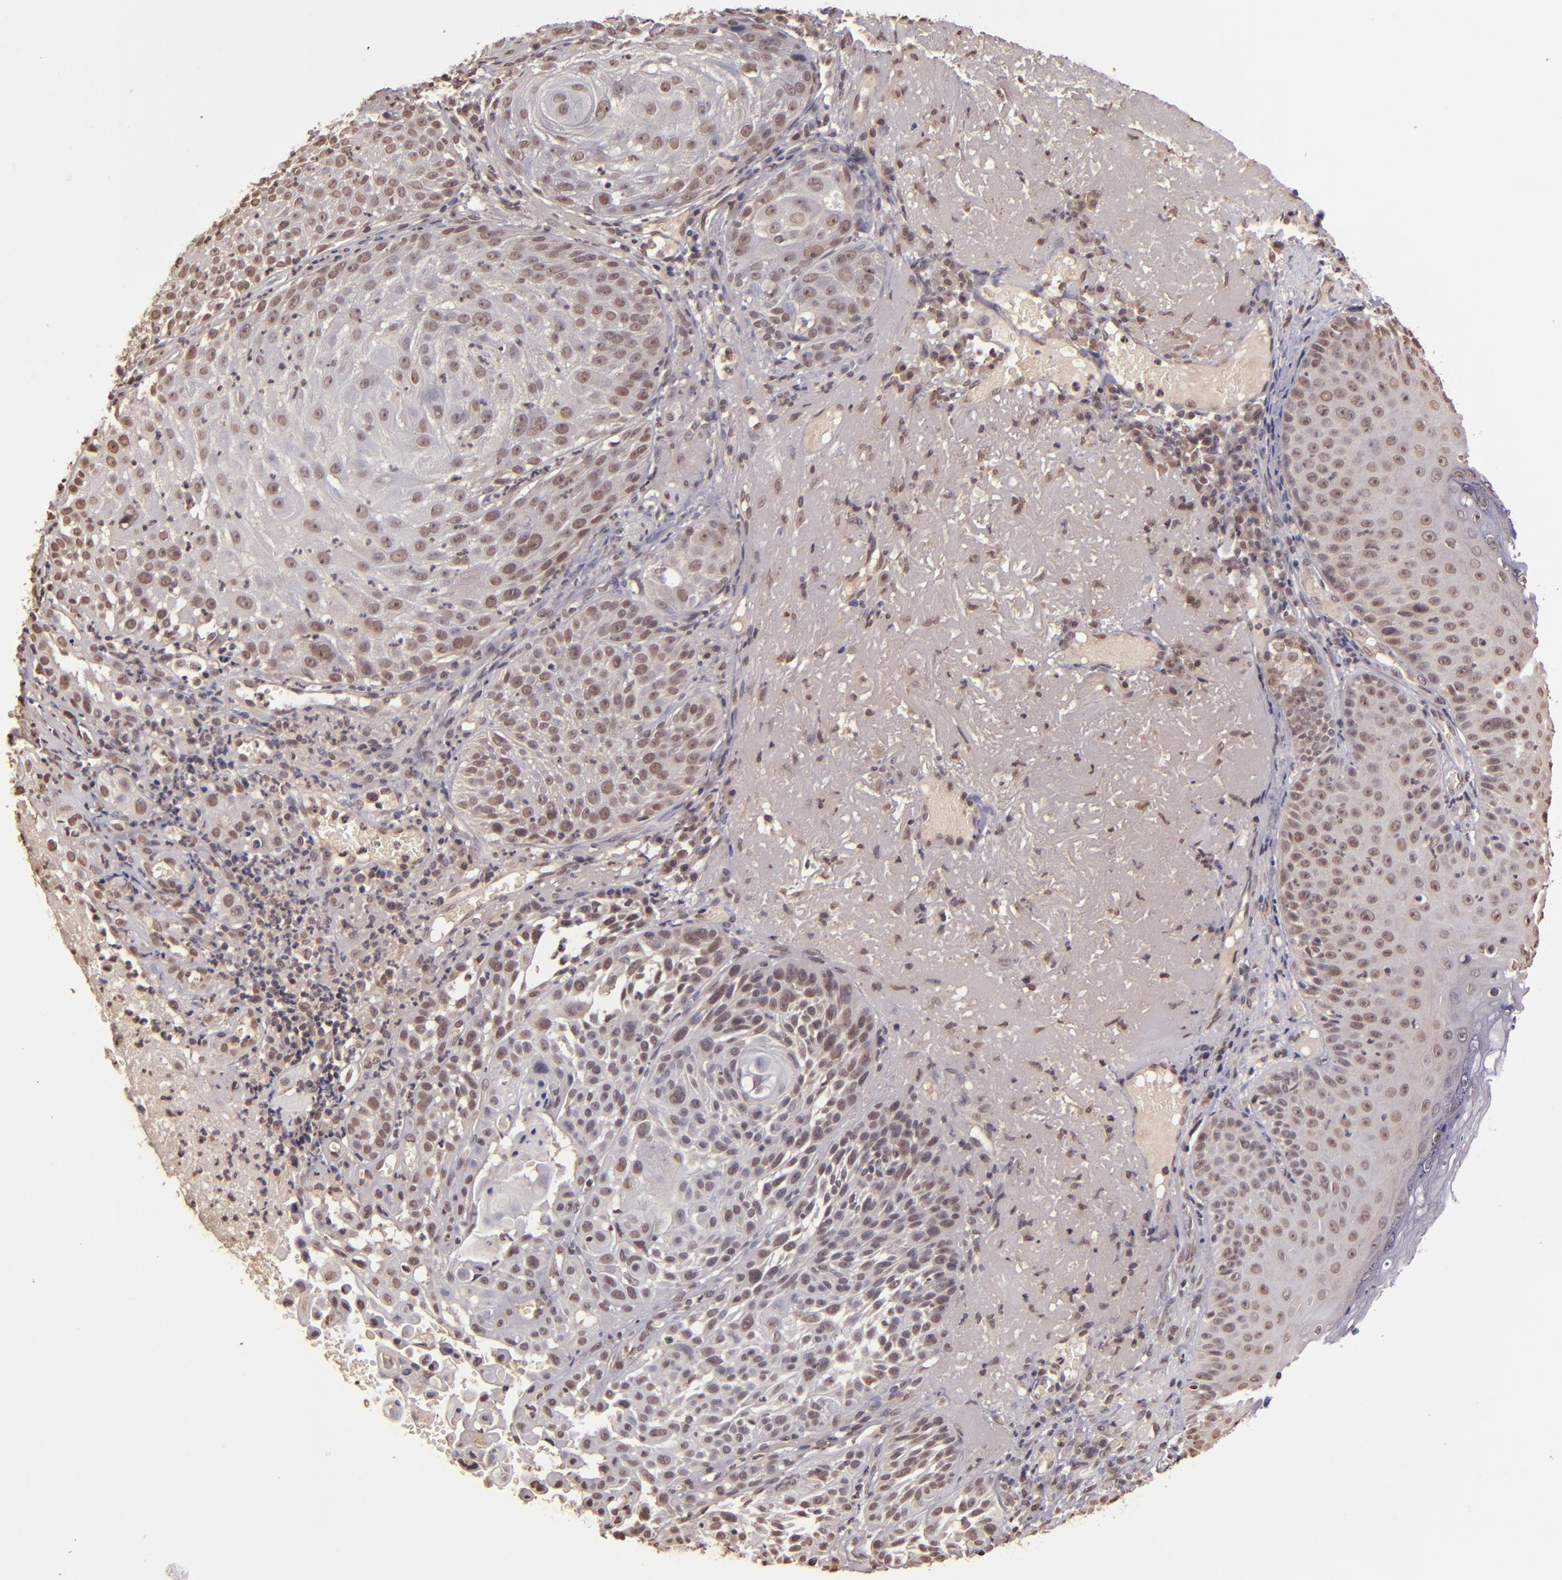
{"staining": {"intensity": "negative", "quantity": "none", "location": "none"}, "tissue": "skin cancer", "cell_type": "Tumor cells", "image_type": "cancer", "snomed": [{"axis": "morphology", "description": "Squamous cell carcinoma, NOS"}, {"axis": "topography", "description": "Skin"}], "caption": "Tumor cells show no significant protein staining in skin squamous cell carcinoma.", "gene": "CUL1", "patient": {"sex": "female", "age": 89}}